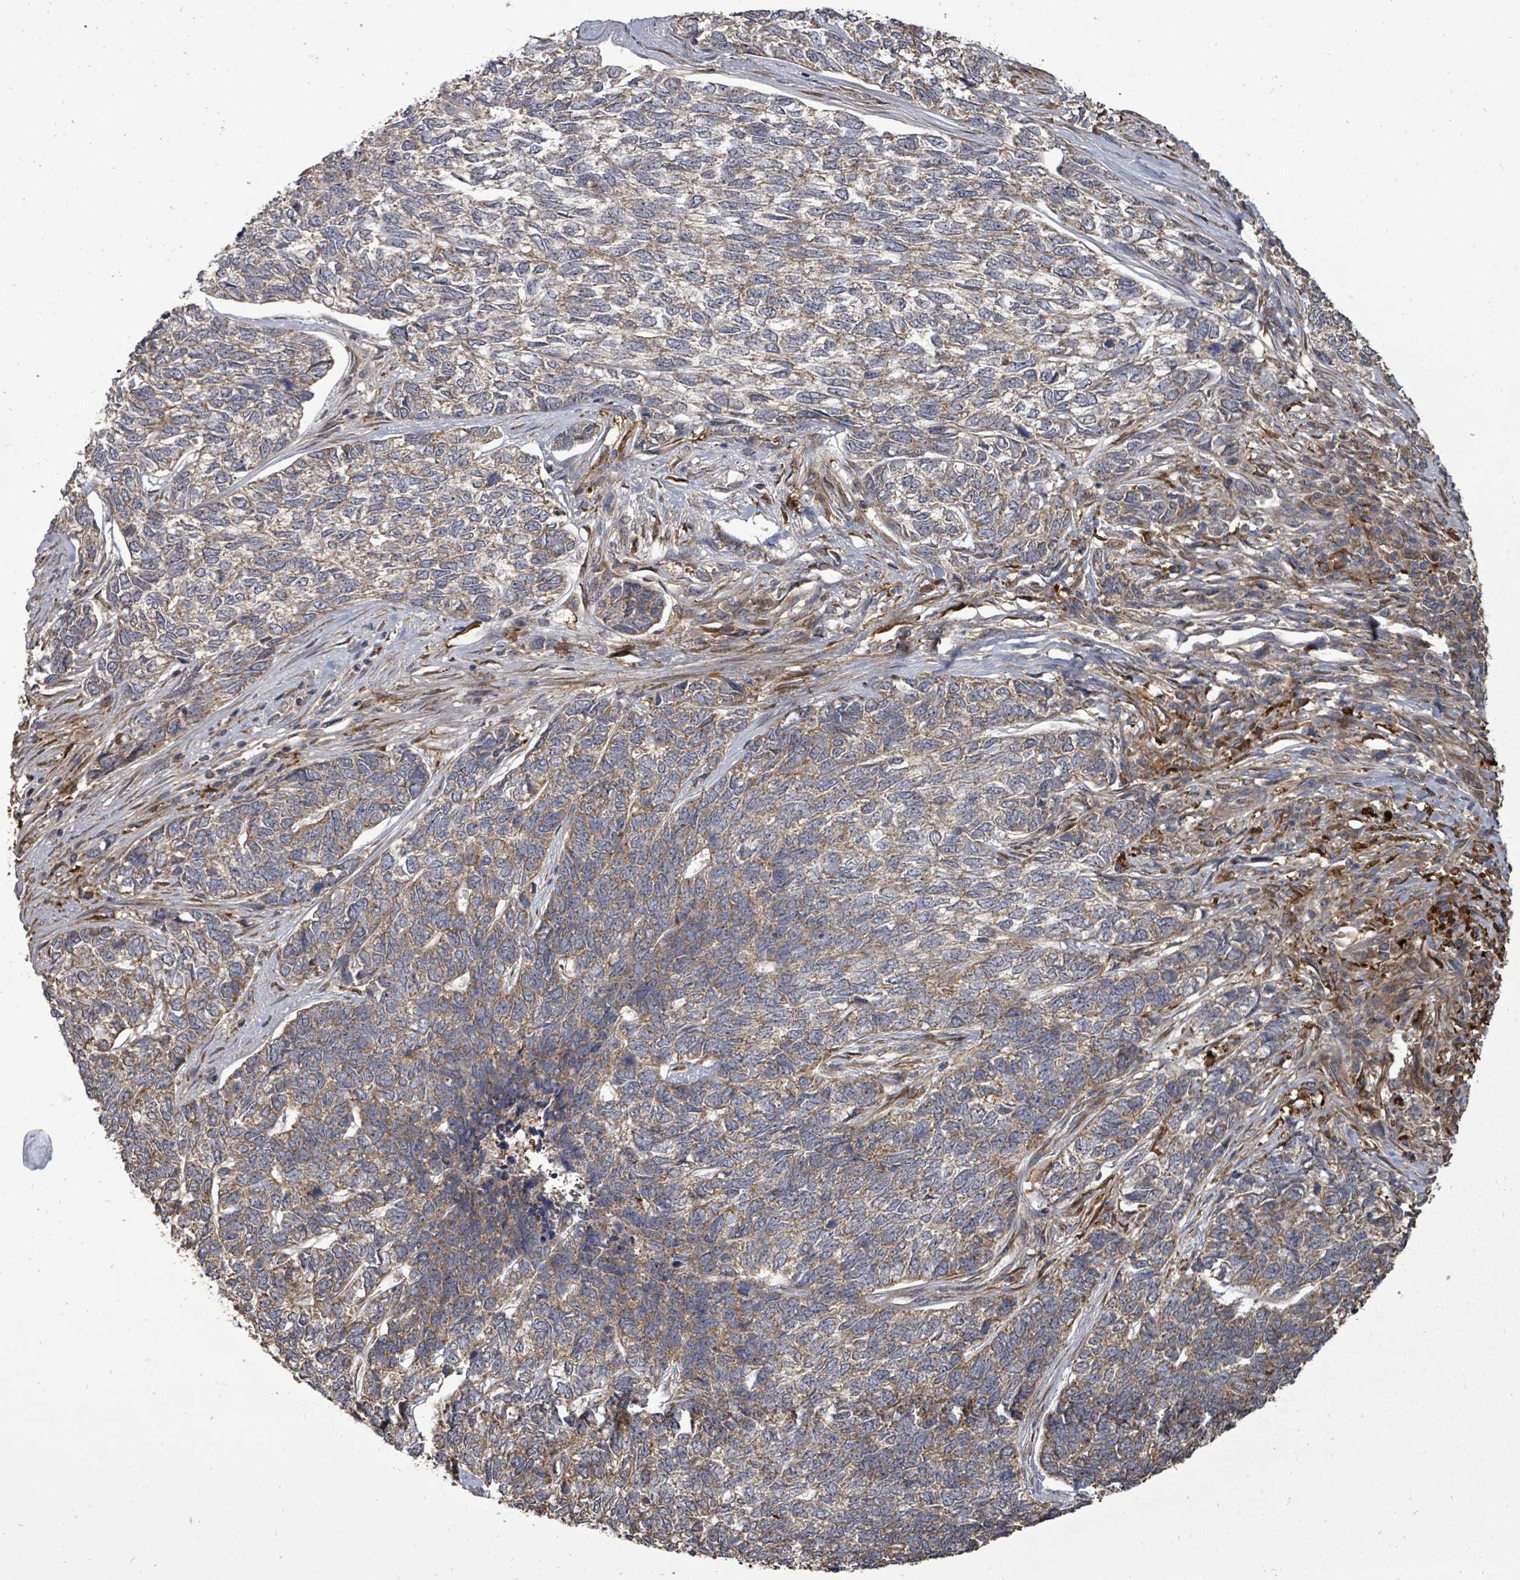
{"staining": {"intensity": "weak", "quantity": ">75%", "location": "cytoplasmic/membranous"}, "tissue": "skin cancer", "cell_type": "Tumor cells", "image_type": "cancer", "snomed": [{"axis": "morphology", "description": "Basal cell carcinoma"}, {"axis": "topography", "description": "Skin"}], "caption": "Immunohistochemical staining of human skin cancer (basal cell carcinoma) shows weak cytoplasmic/membranous protein staining in approximately >75% of tumor cells.", "gene": "EIF3C", "patient": {"sex": "female", "age": 65}}